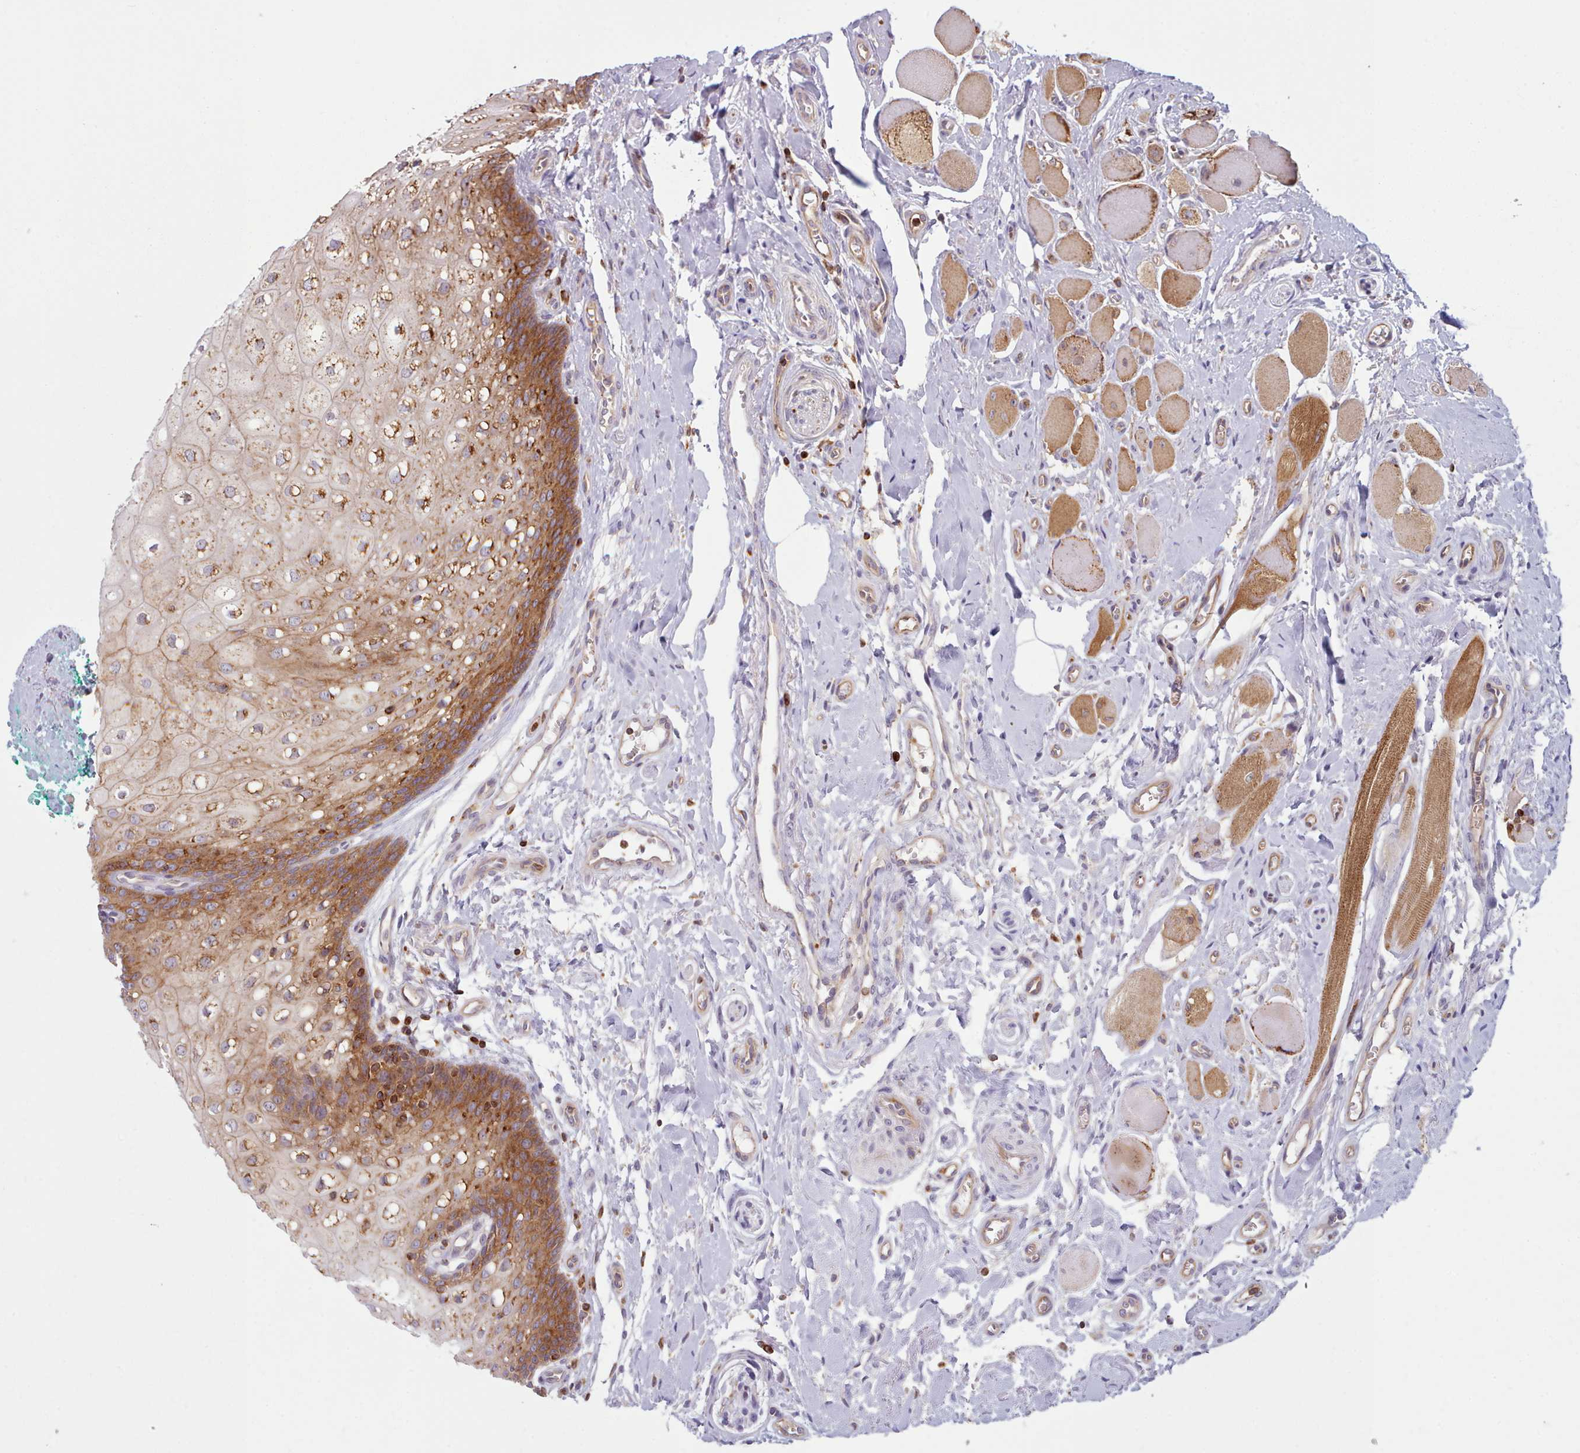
{"staining": {"intensity": "moderate", "quantity": ">75%", "location": "cytoplasmic/membranous"}, "tissue": "oral mucosa", "cell_type": "Squamous epithelial cells", "image_type": "normal", "snomed": [{"axis": "morphology", "description": "Normal tissue, NOS"}, {"axis": "morphology", "description": "Squamous cell carcinoma, NOS"}, {"axis": "topography", "description": "Oral tissue"}, {"axis": "topography", "description": "Tounge, NOS"}, {"axis": "topography", "description": "Head-Neck"}], "caption": "The photomicrograph shows a brown stain indicating the presence of a protein in the cytoplasmic/membranous of squamous epithelial cells in oral mucosa.", "gene": "CRYBG1", "patient": {"sex": "male", "age": 79}}